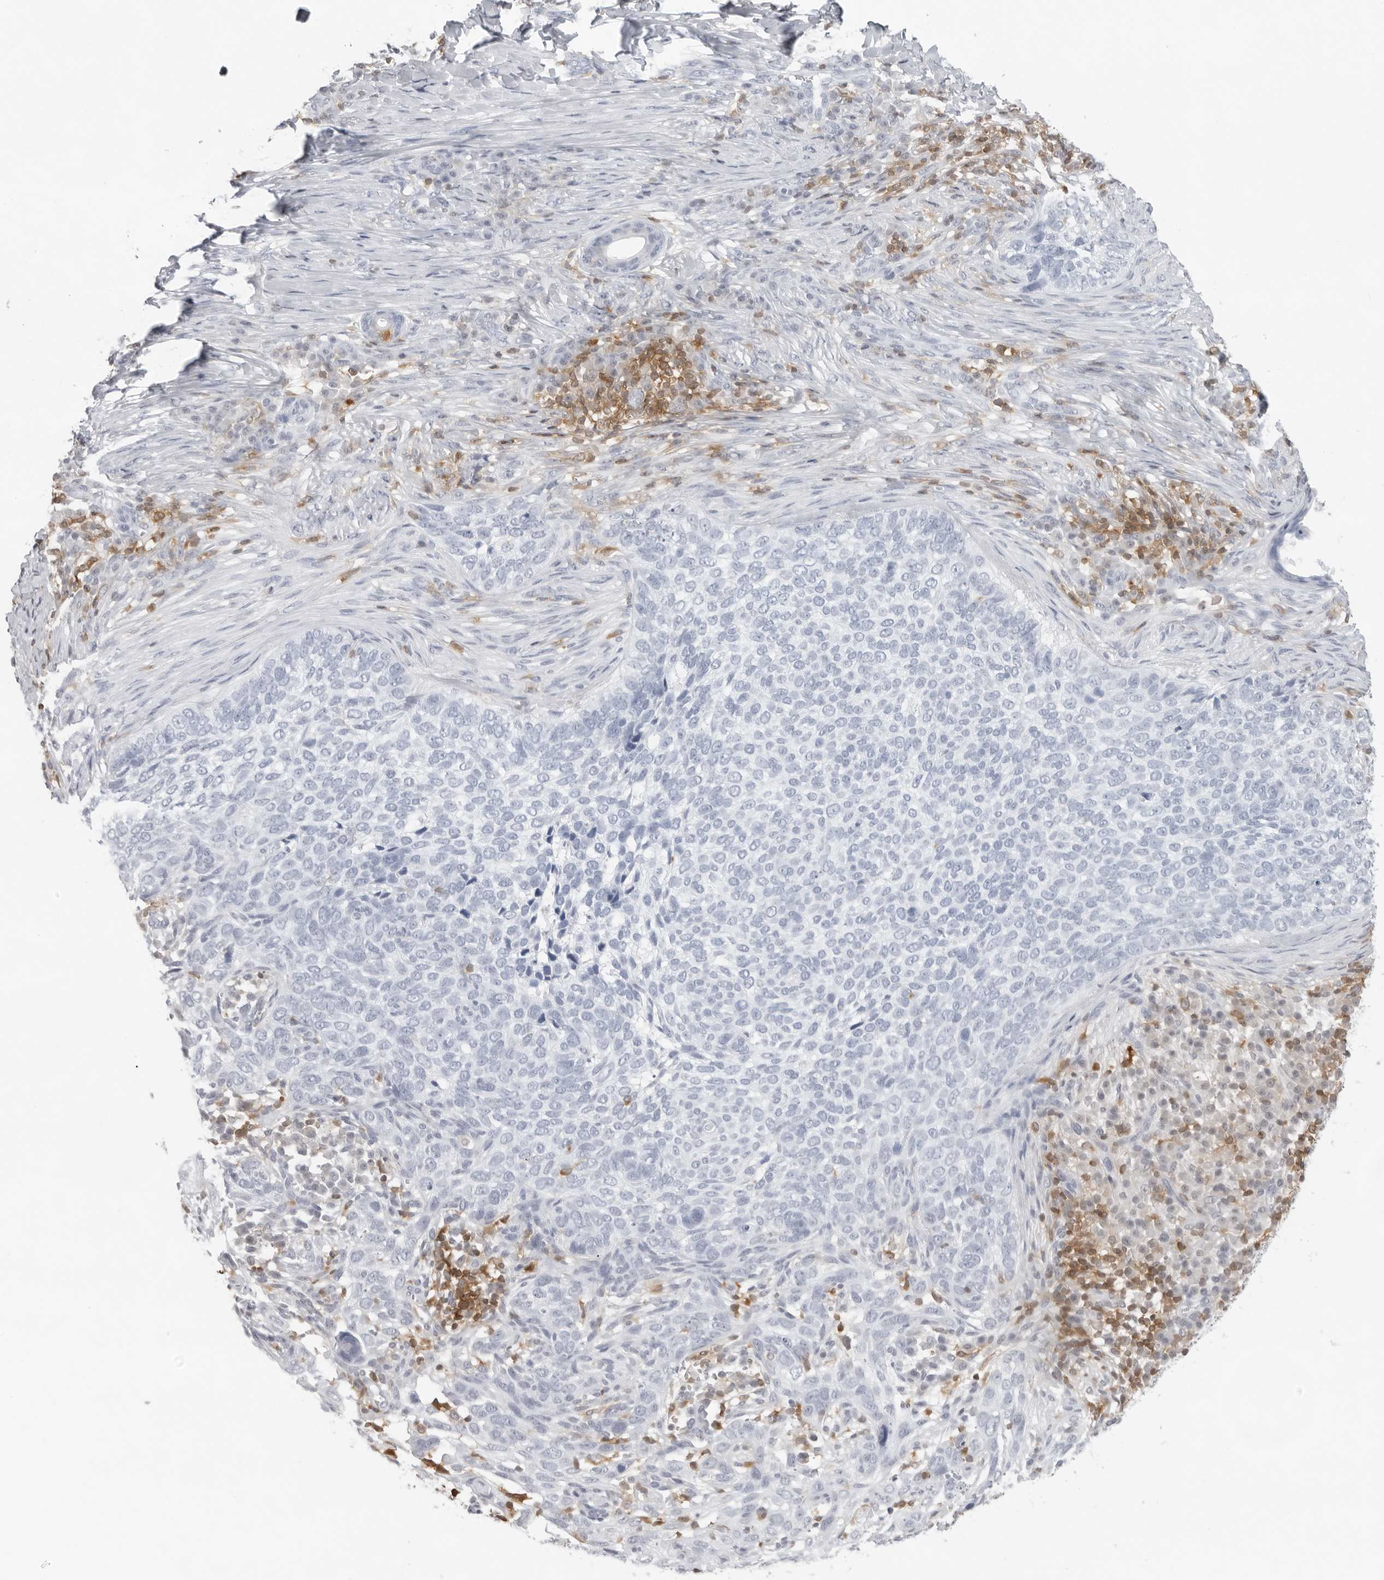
{"staining": {"intensity": "negative", "quantity": "none", "location": "none"}, "tissue": "skin cancer", "cell_type": "Tumor cells", "image_type": "cancer", "snomed": [{"axis": "morphology", "description": "Basal cell carcinoma"}, {"axis": "topography", "description": "Skin"}], "caption": "DAB (3,3'-diaminobenzidine) immunohistochemical staining of skin cancer demonstrates no significant positivity in tumor cells.", "gene": "FMNL1", "patient": {"sex": "female", "age": 64}}